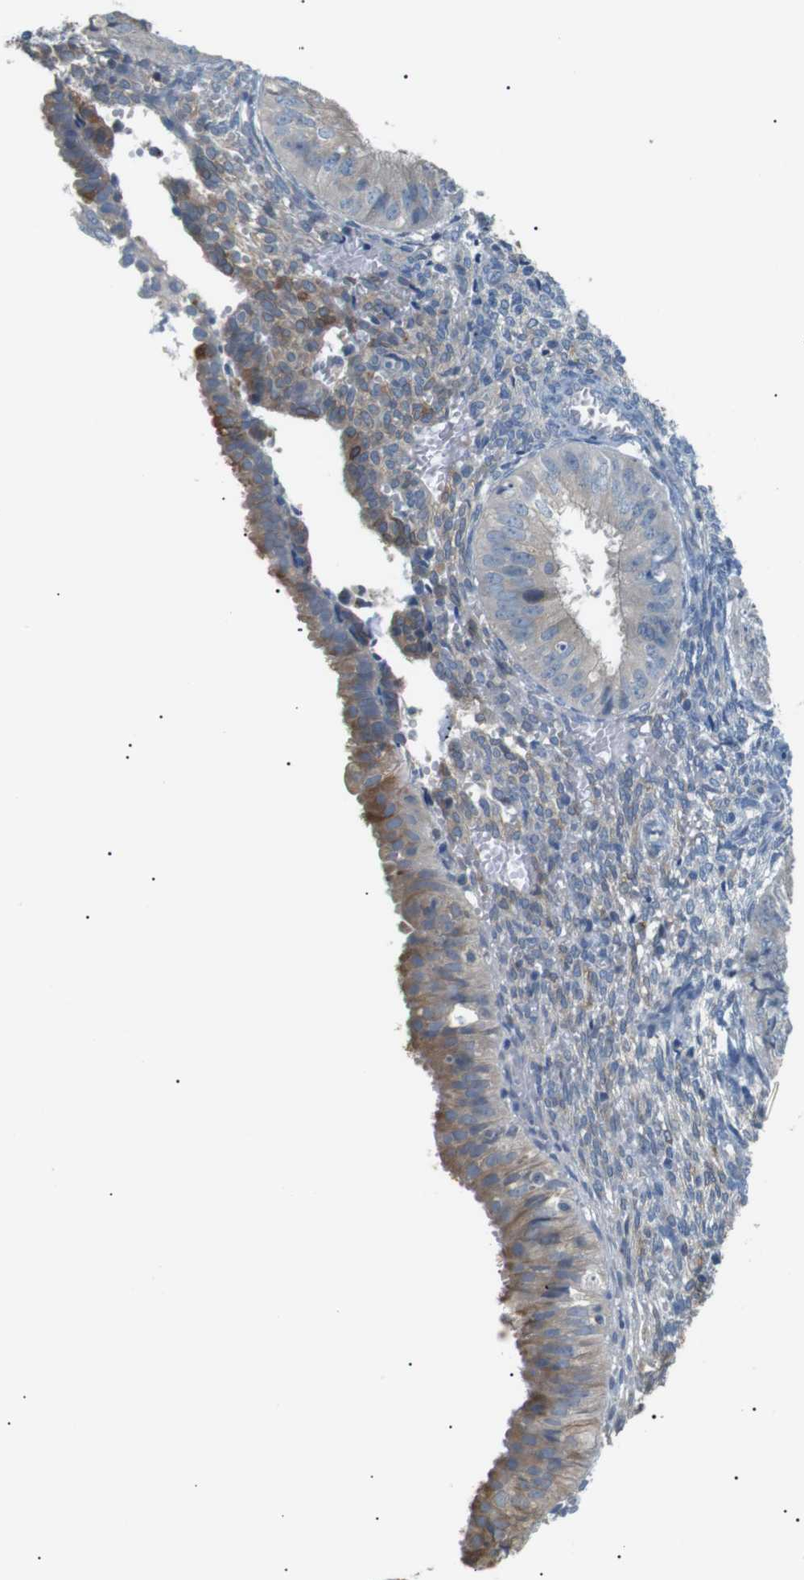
{"staining": {"intensity": "negative", "quantity": "none", "location": "none"}, "tissue": "endometrial cancer", "cell_type": "Tumor cells", "image_type": "cancer", "snomed": [{"axis": "morphology", "description": "Normal tissue, NOS"}, {"axis": "morphology", "description": "Adenocarcinoma, NOS"}, {"axis": "topography", "description": "Endometrium"}], "caption": "Tumor cells show no significant protein positivity in endometrial cancer. (Immunohistochemistry (ihc), brightfield microscopy, high magnification).", "gene": "CDH26", "patient": {"sex": "female", "age": 53}}